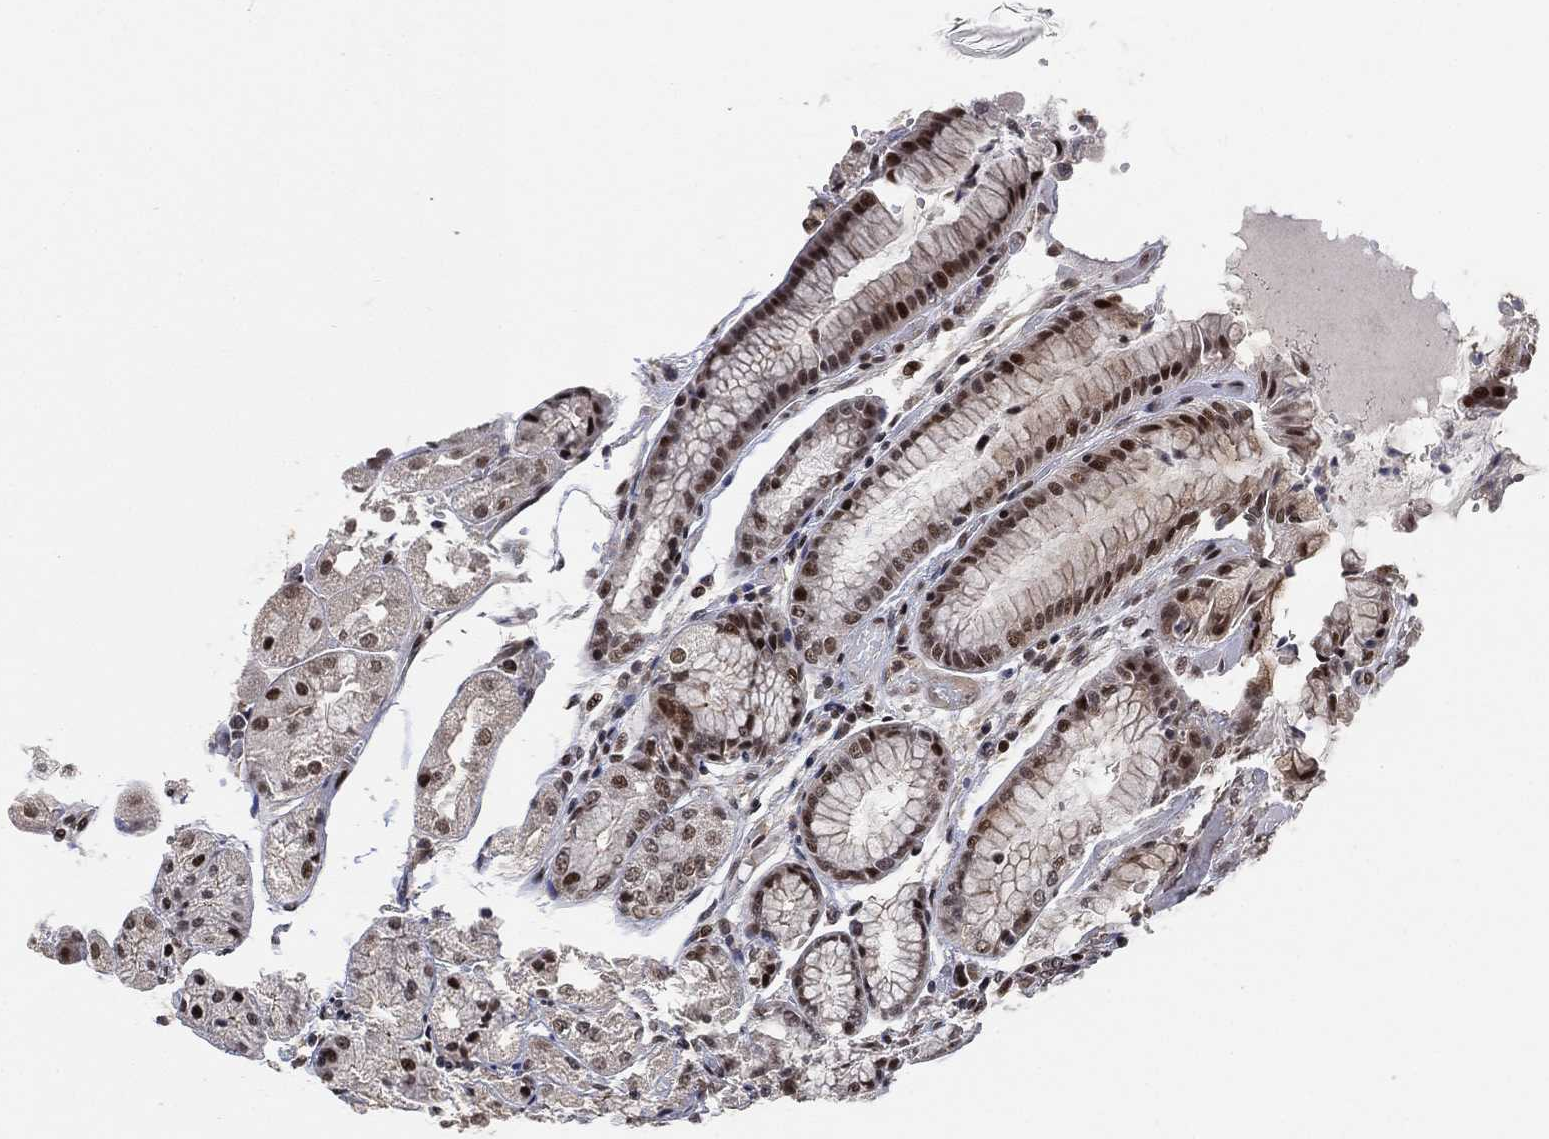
{"staining": {"intensity": "moderate", "quantity": "25%-75%", "location": "nuclear"}, "tissue": "stomach", "cell_type": "Glandular cells", "image_type": "normal", "snomed": [{"axis": "morphology", "description": "Normal tissue, NOS"}, {"axis": "topography", "description": "Stomach, upper"}], "caption": "Brown immunohistochemical staining in benign human stomach demonstrates moderate nuclear staining in about 25%-75% of glandular cells. The protein of interest is shown in brown color, while the nuclei are stained blue.", "gene": "ZSCAN30", "patient": {"sex": "male", "age": 72}}